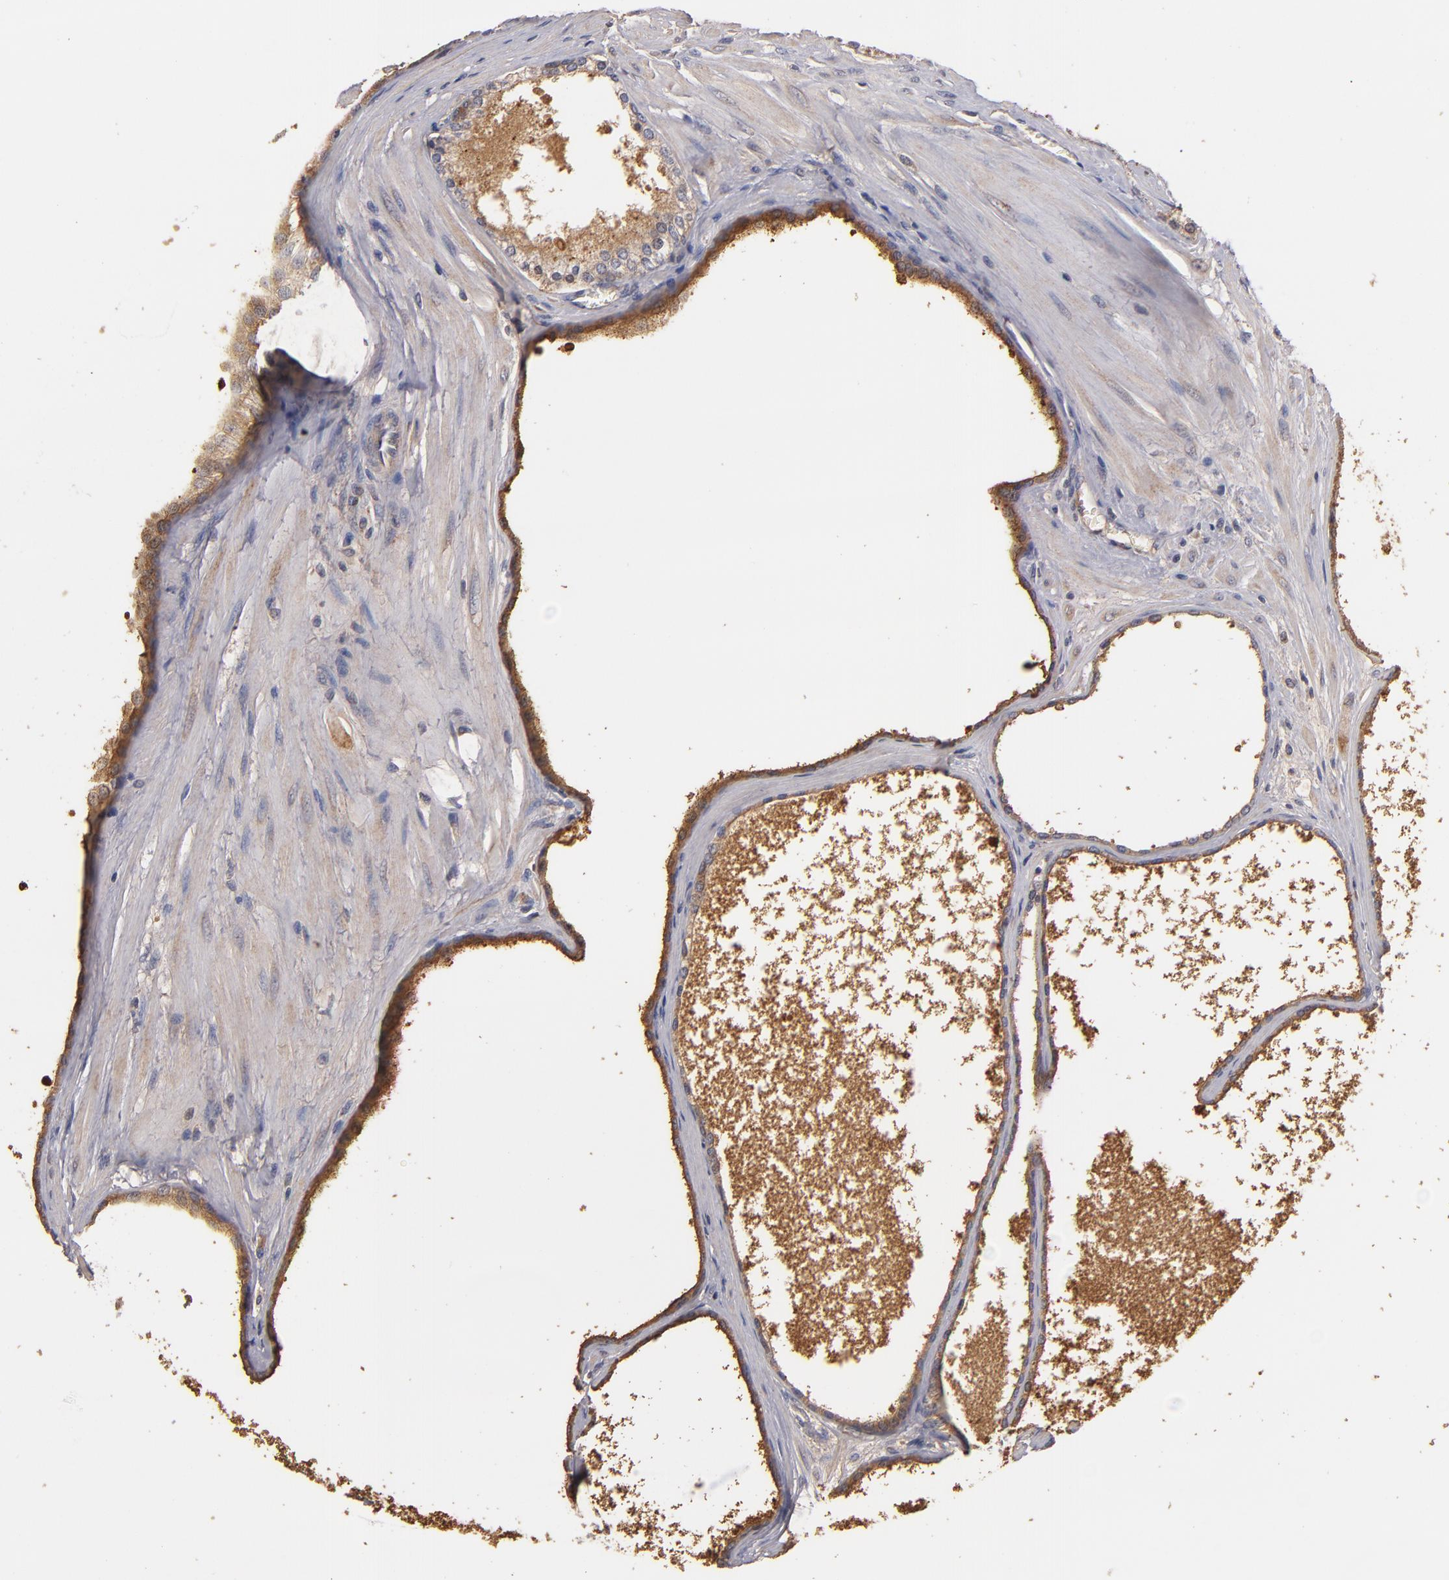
{"staining": {"intensity": "moderate", "quantity": ">75%", "location": "cytoplasmic/membranous"}, "tissue": "prostate cancer", "cell_type": "Tumor cells", "image_type": "cancer", "snomed": [{"axis": "morphology", "description": "Adenocarcinoma, High grade"}, {"axis": "topography", "description": "Prostate"}], "caption": "Human prostate cancer (high-grade adenocarcinoma) stained with a brown dye shows moderate cytoplasmic/membranous positive staining in about >75% of tumor cells.", "gene": "UPF3B", "patient": {"sex": "male", "age": 71}}